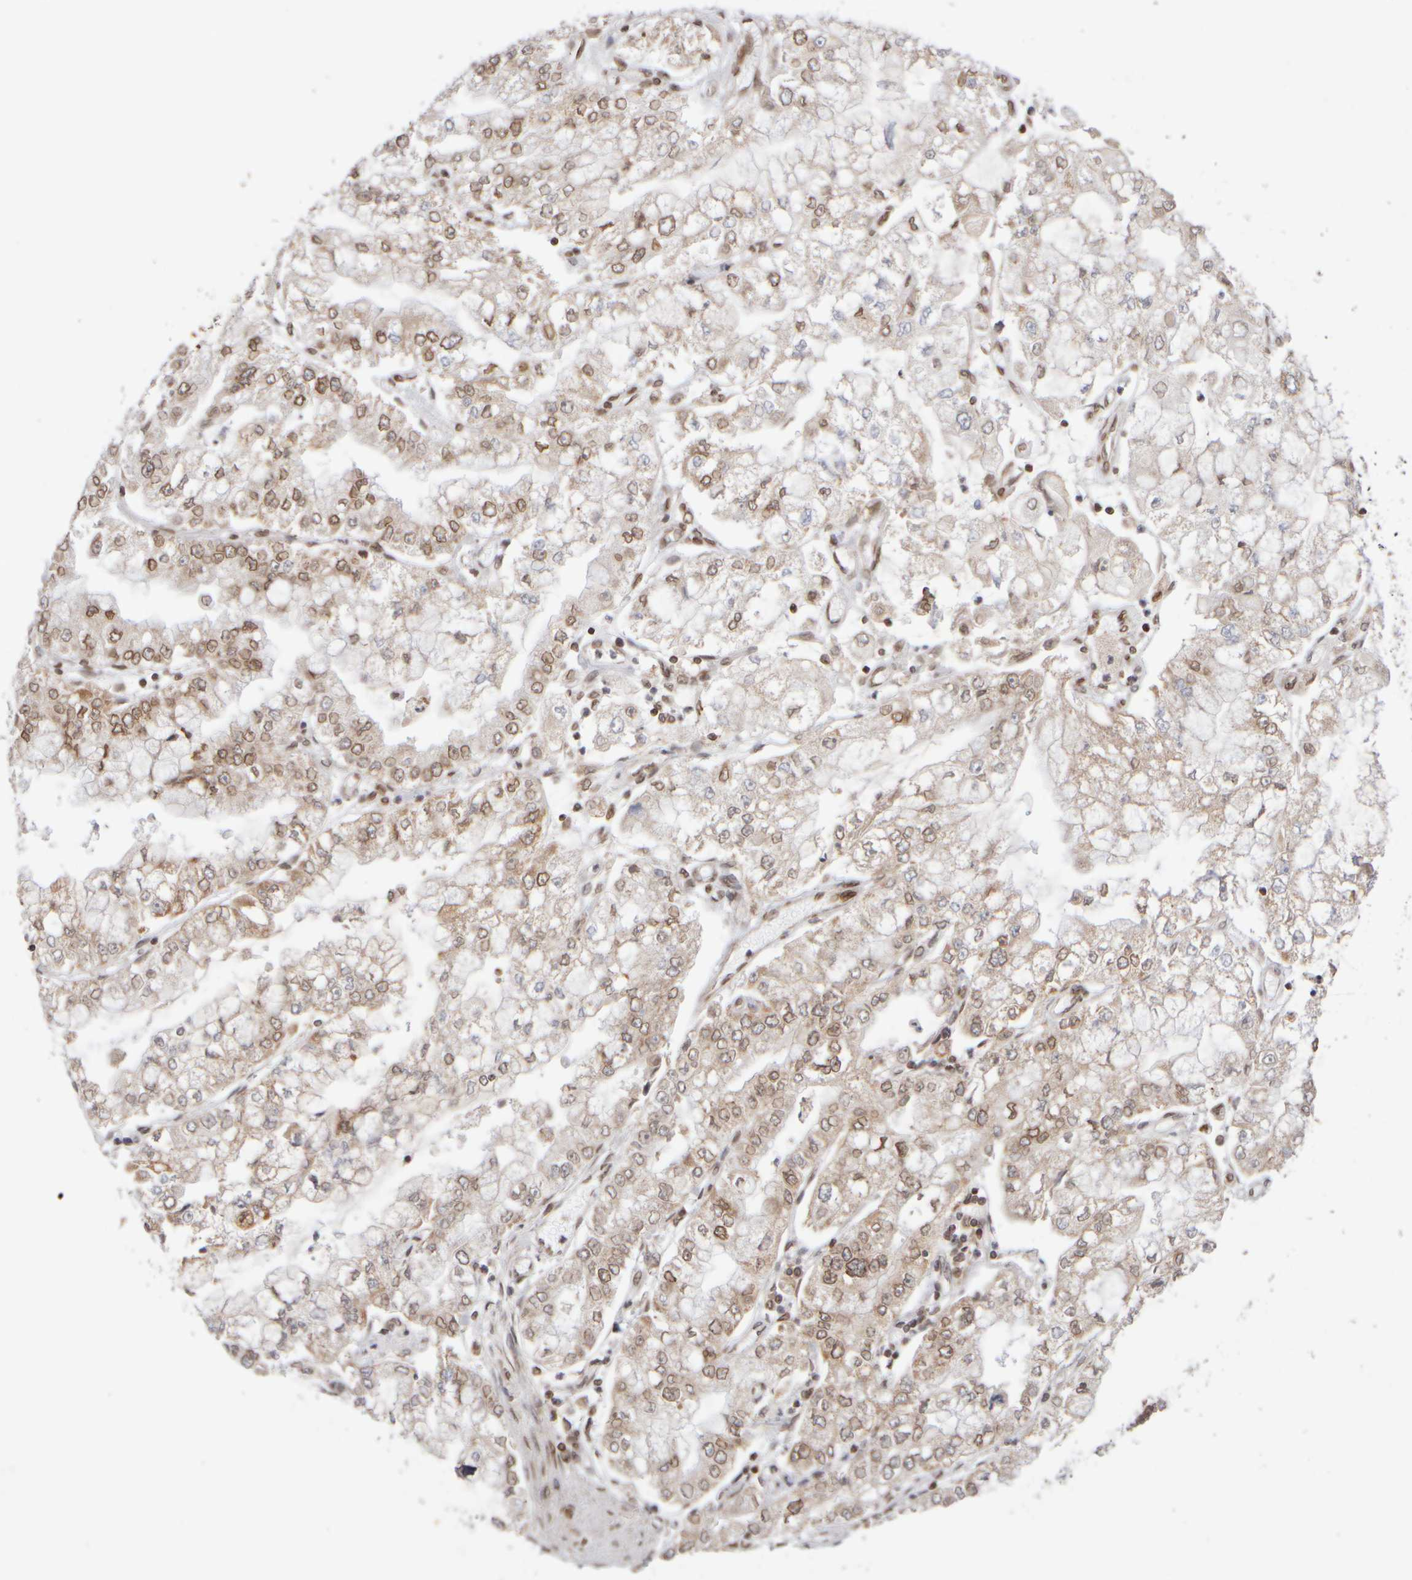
{"staining": {"intensity": "moderate", "quantity": ">75%", "location": "cytoplasmic/membranous,nuclear"}, "tissue": "stomach cancer", "cell_type": "Tumor cells", "image_type": "cancer", "snomed": [{"axis": "morphology", "description": "Adenocarcinoma, NOS"}, {"axis": "topography", "description": "Stomach"}], "caption": "IHC histopathology image of neoplastic tissue: human stomach adenocarcinoma stained using immunohistochemistry reveals medium levels of moderate protein expression localized specifically in the cytoplasmic/membranous and nuclear of tumor cells, appearing as a cytoplasmic/membranous and nuclear brown color.", "gene": "ZC3HC1", "patient": {"sex": "male", "age": 76}}